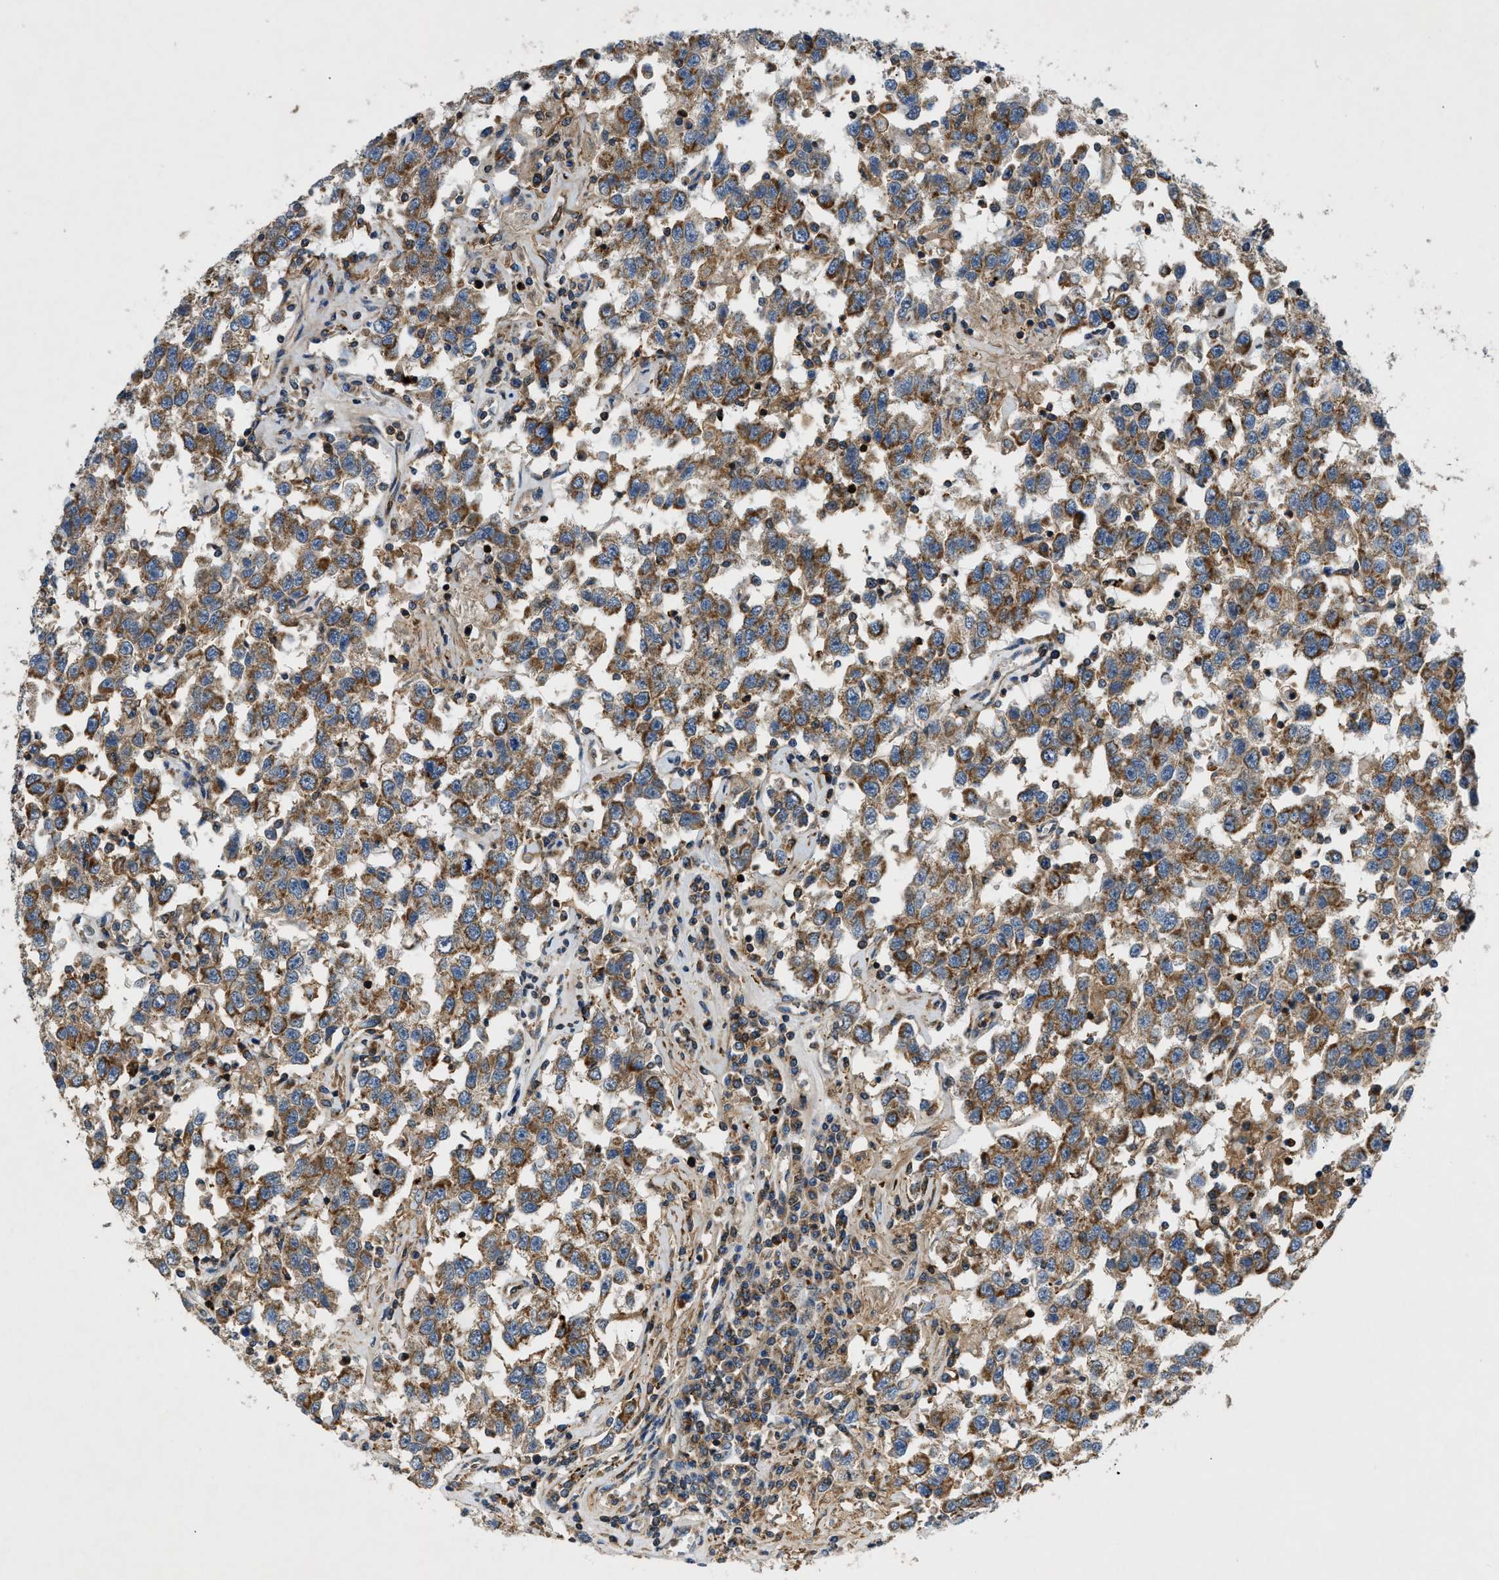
{"staining": {"intensity": "moderate", "quantity": ">75%", "location": "cytoplasmic/membranous"}, "tissue": "testis cancer", "cell_type": "Tumor cells", "image_type": "cancer", "snomed": [{"axis": "morphology", "description": "Seminoma, NOS"}, {"axis": "topography", "description": "Testis"}], "caption": "A histopathology image of seminoma (testis) stained for a protein displays moderate cytoplasmic/membranous brown staining in tumor cells.", "gene": "DHODH", "patient": {"sex": "male", "age": 41}}